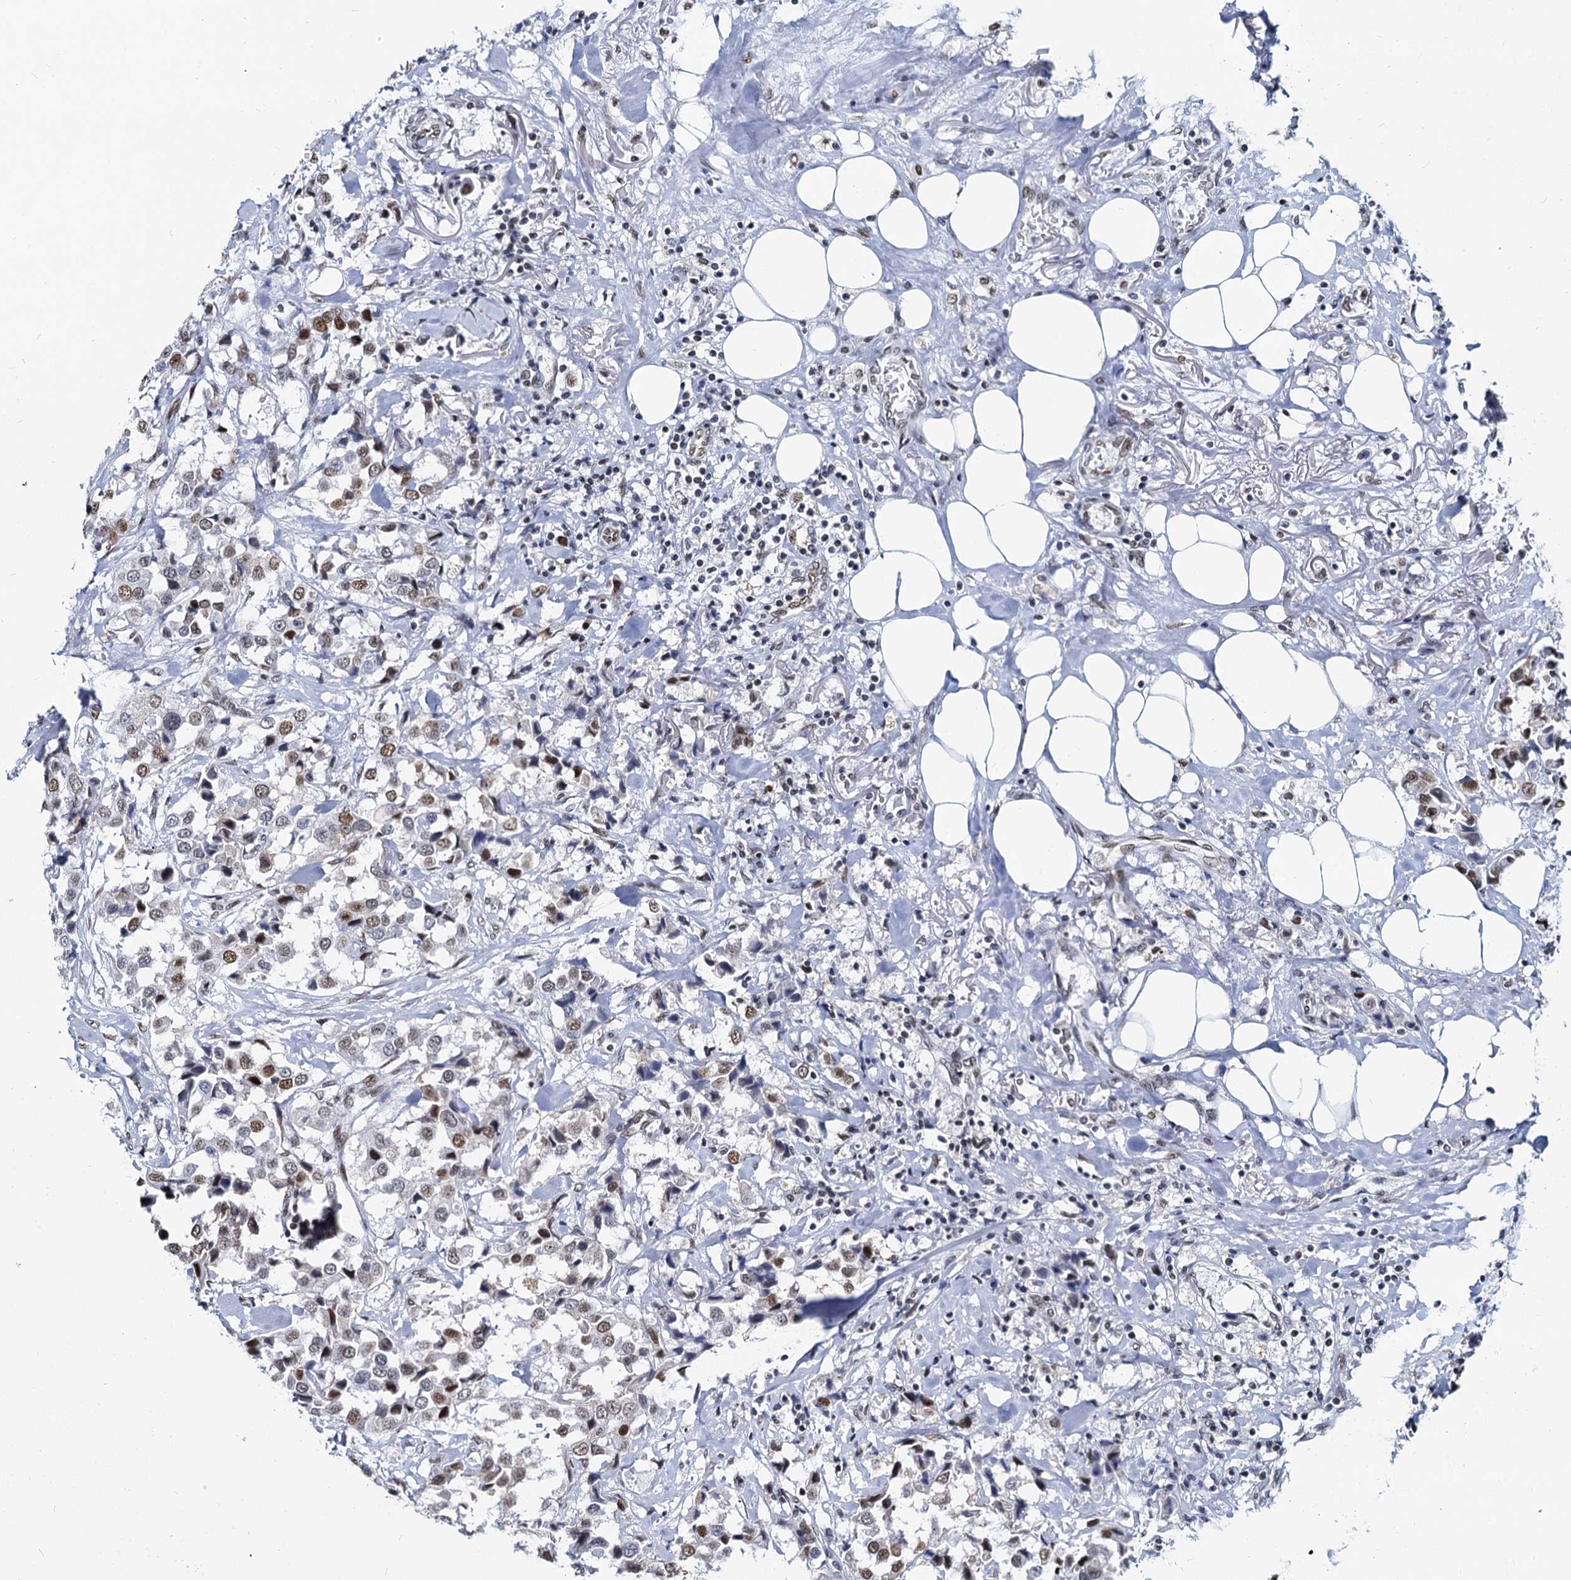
{"staining": {"intensity": "moderate", "quantity": ">75%", "location": "nuclear"}, "tissue": "breast cancer", "cell_type": "Tumor cells", "image_type": "cancer", "snomed": [{"axis": "morphology", "description": "Duct carcinoma"}, {"axis": "topography", "description": "Breast"}], "caption": "Infiltrating ductal carcinoma (breast) tissue demonstrates moderate nuclear expression in approximately >75% of tumor cells (DAB (3,3'-diaminobenzidine) IHC, brown staining for protein, blue staining for nuclei).", "gene": "CMAS", "patient": {"sex": "female", "age": 80}}